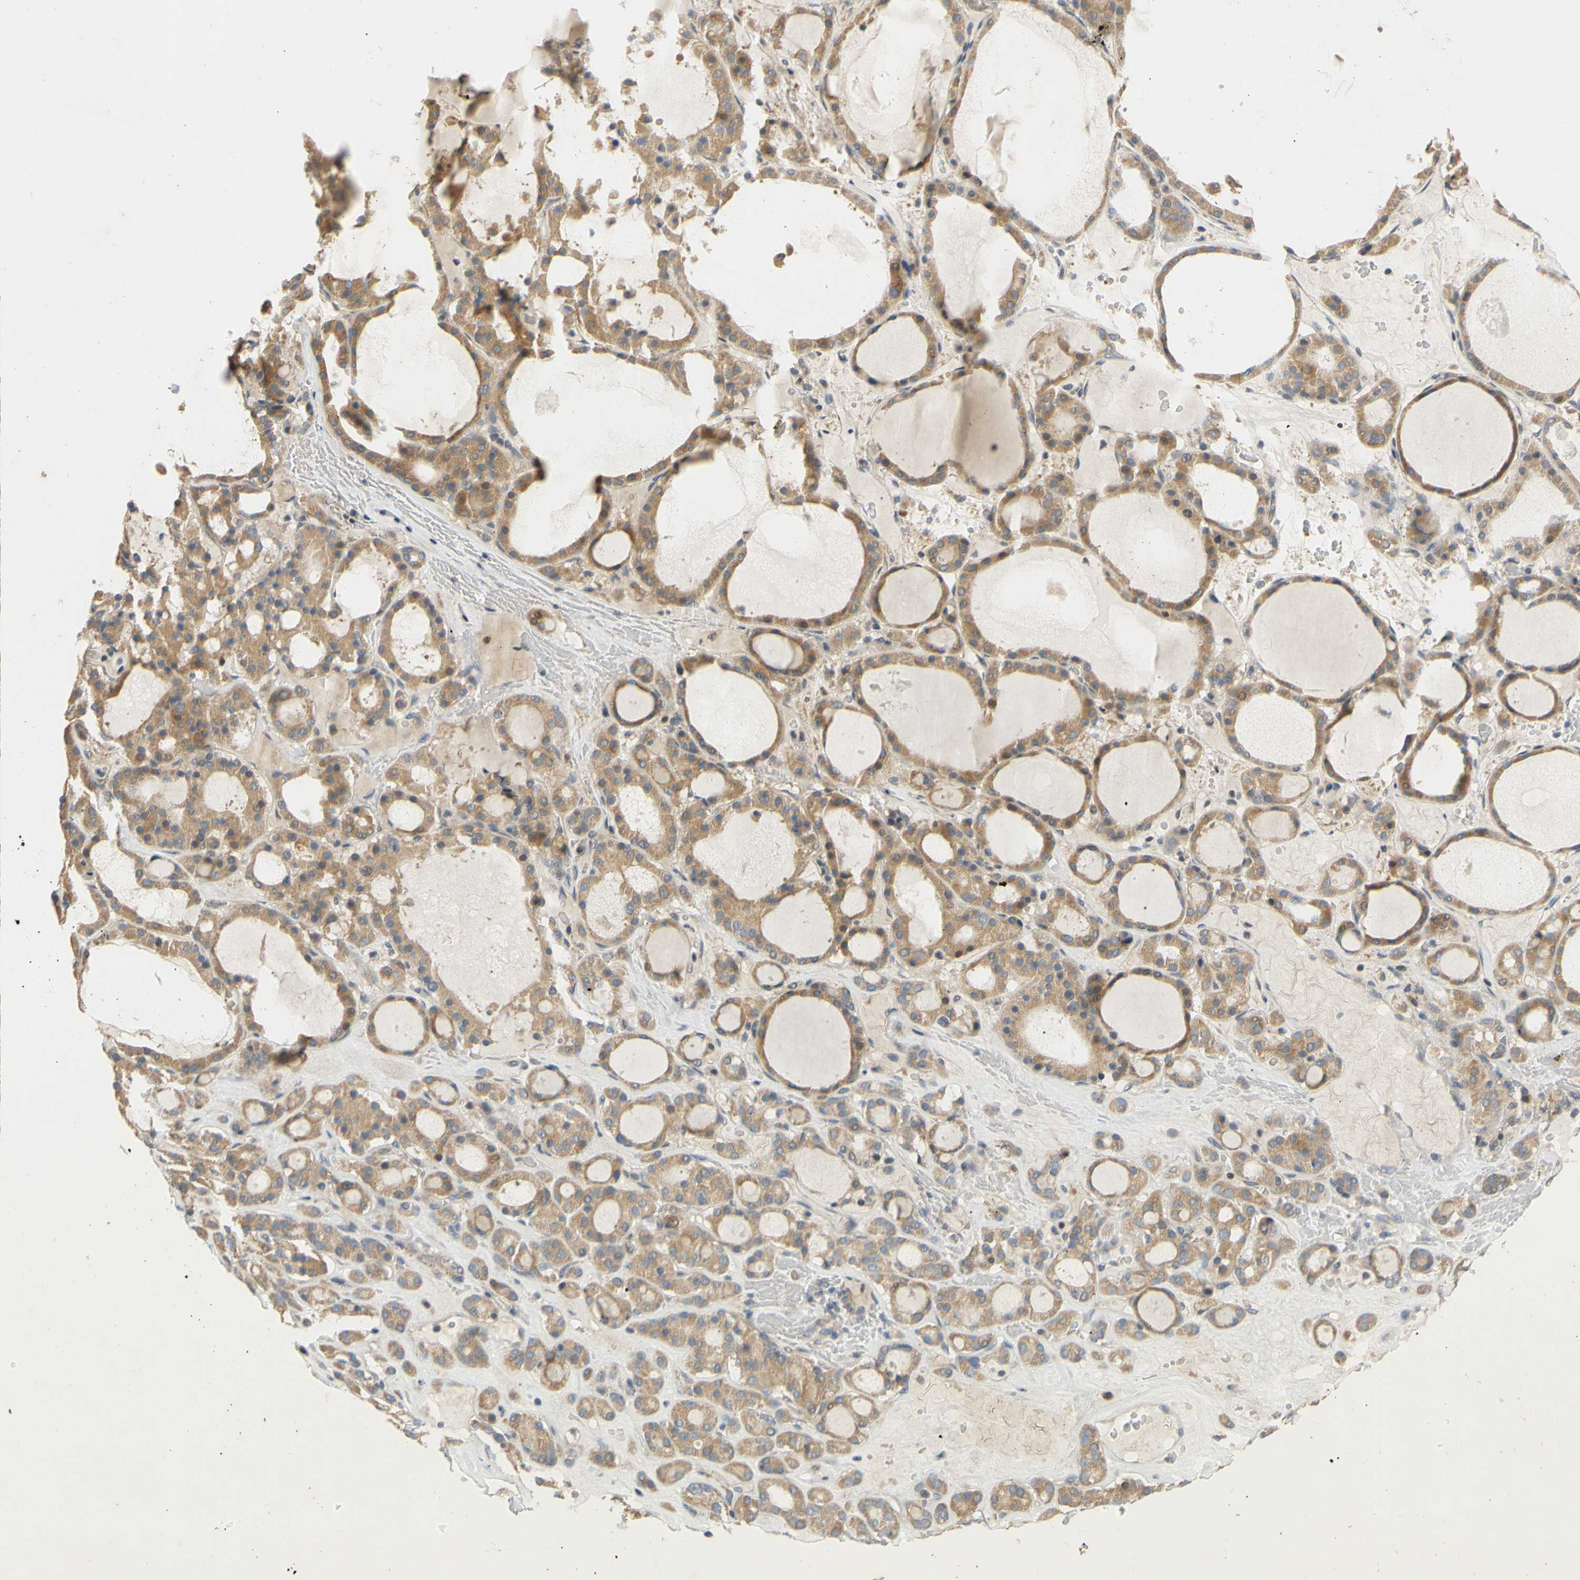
{"staining": {"intensity": "moderate", "quantity": ">75%", "location": "cytoplasmic/membranous"}, "tissue": "thyroid gland", "cell_type": "Glandular cells", "image_type": "normal", "snomed": [{"axis": "morphology", "description": "Normal tissue, NOS"}, {"axis": "morphology", "description": "Carcinoma, NOS"}, {"axis": "topography", "description": "Thyroid gland"}], "caption": "Protein analysis of benign thyroid gland exhibits moderate cytoplasmic/membranous expression in about >75% of glandular cells. Using DAB (3,3'-diaminobenzidine) (brown) and hematoxylin (blue) stains, captured at high magnification using brightfield microscopy.", "gene": "CCNB2", "patient": {"sex": "female", "age": 86}}